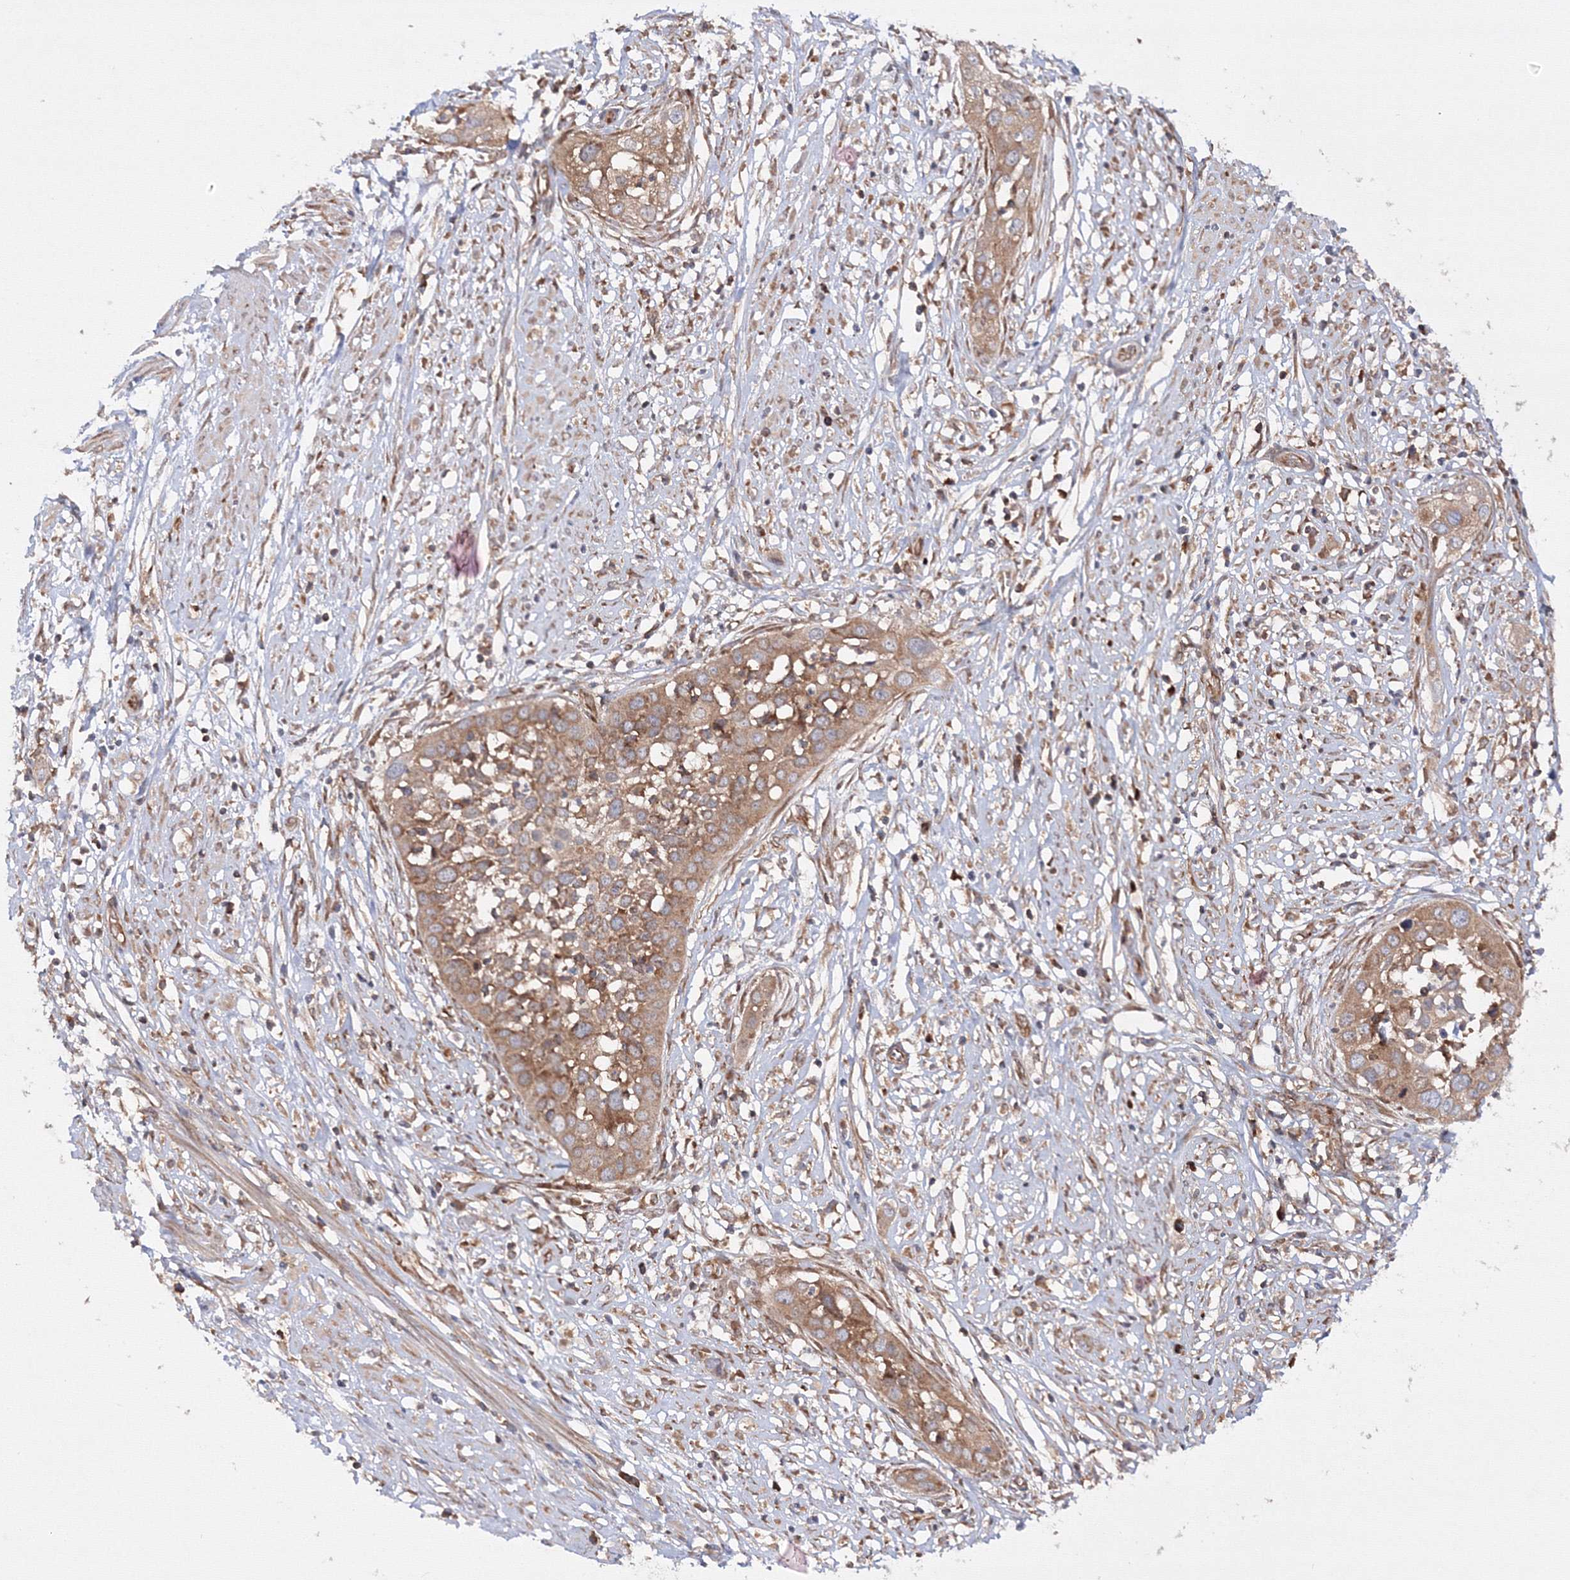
{"staining": {"intensity": "moderate", "quantity": ">75%", "location": "cytoplasmic/membranous"}, "tissue": "cervical cancer", "cell_type": "Tumor cells", "image_type": "cancer", "snomed": [{"axis": "morphology", "description": "Squamous cell carcinoma, NOS"}, {"axis": "topography", "description": "Cervix"}], "caption": "Moderate cytoplasmic/membranous staining is seen in approximately >75% of tumor cells in cervical cancer.", "gene": "HARS1", "patient": {"sex": "female", "age": 34}}